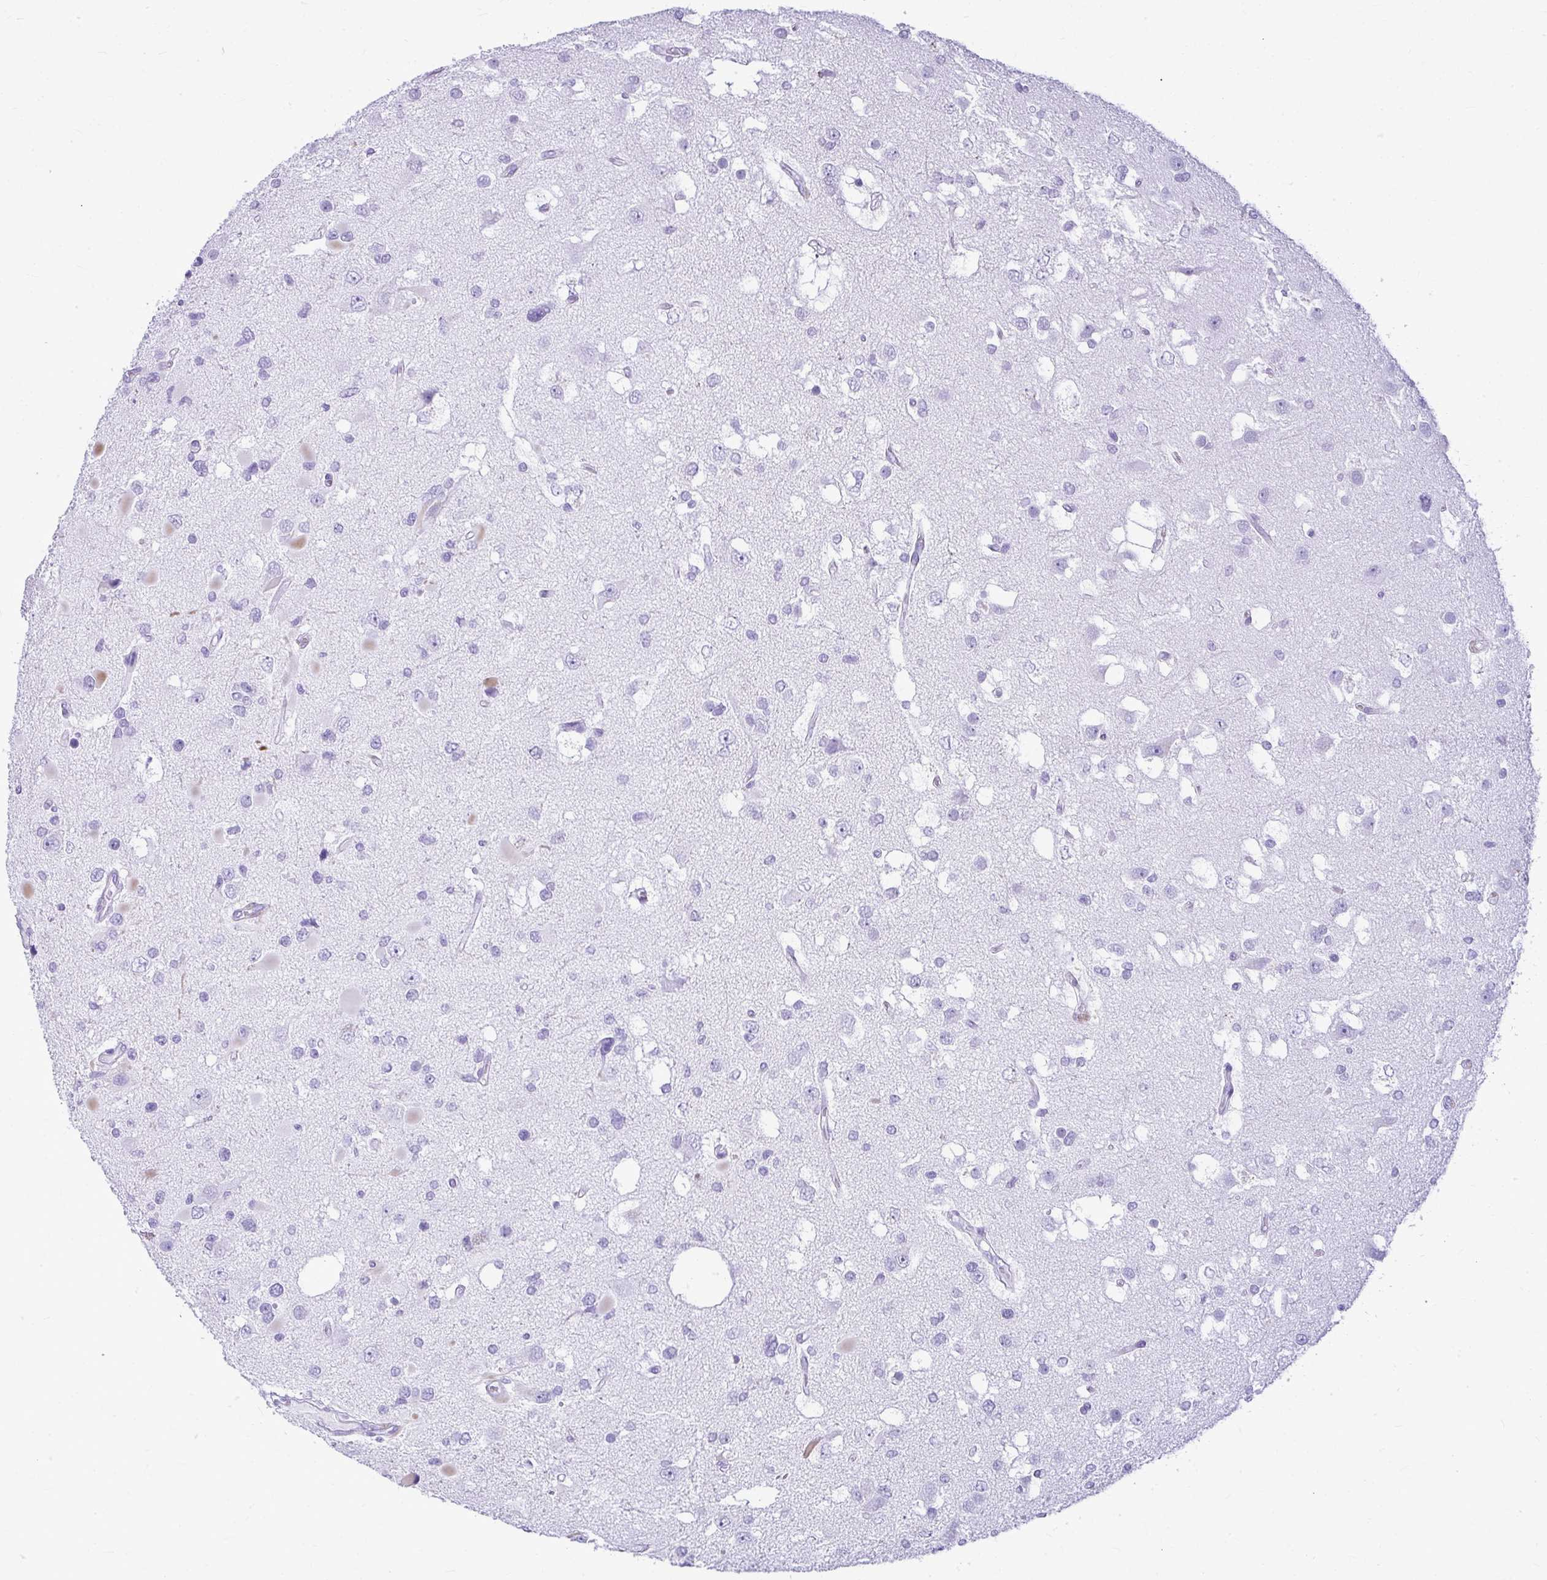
{"staining": {"intensity": "negative", "quantity": "none", "location": "none"}, "tissue": "glioma", "cell_type": "Tumor cells", "image_type": "cancer", "snomed": [{"axis": "morphology", "description": "Glioma, malignant, High grade"}, {"axis": "topography", "description": "Brain"}], "caption": "A photomicrograph of malignant glioma (high-grade) stained for a protein displays no brown staining in tumor cells. (DAB (3,3'-diaminobenzidine) IHC with hematoxylin counter stain).", "gene": "CLGN", "patient": {"sex": "male", "age": 53}}